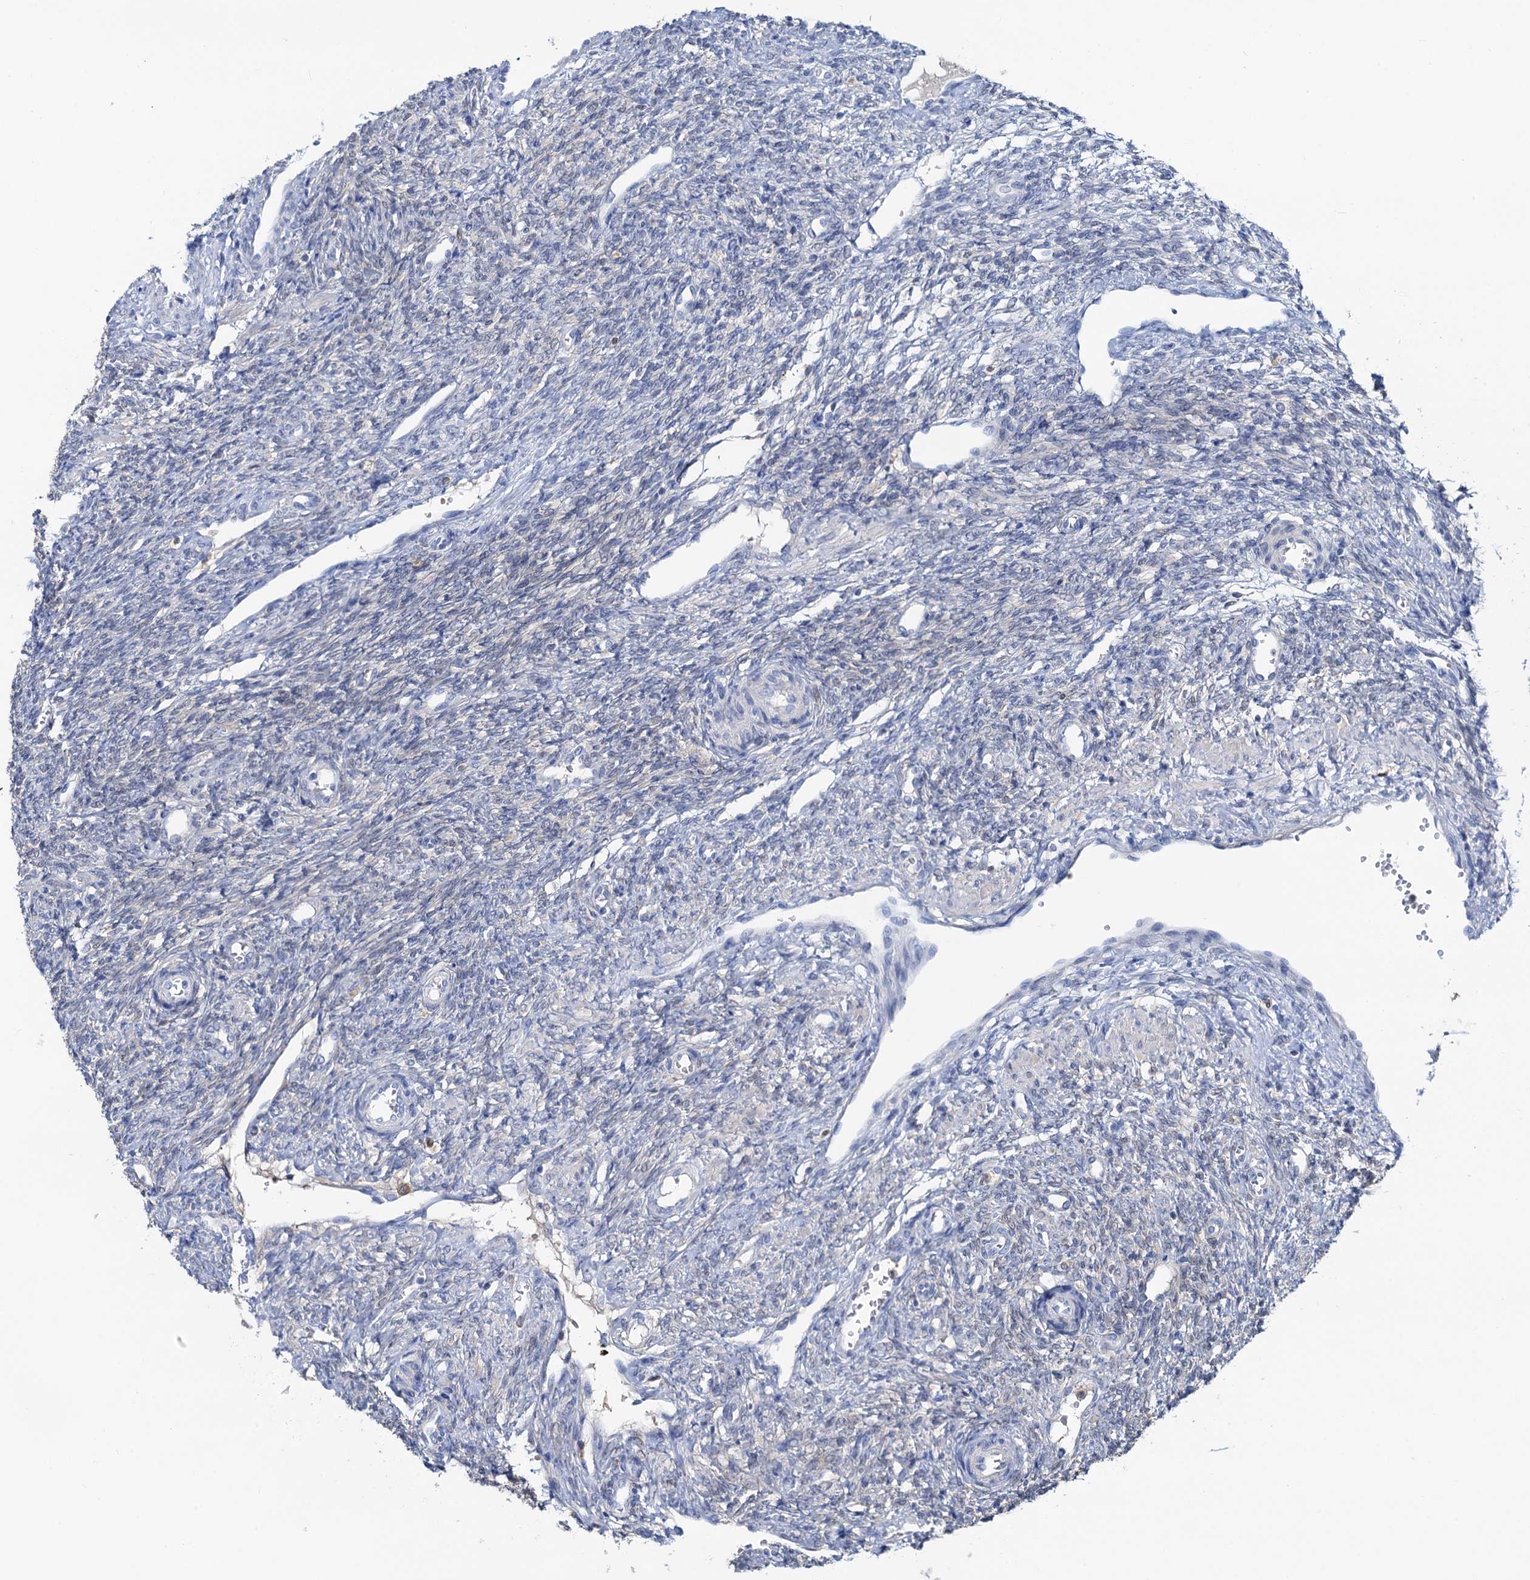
{"staining": {"intensity": "negative", "quantity": "none", "location": "none"}, "tissue": "ovary", "cell_type": "Follicle cells", "image_type": "normal", "snomed": [{"axis": "morphology", "description": "Normal tissue, NOS"}, {"axis": "topography", "description": "Ovary"}], "caption": "A micrograph of ovary stained for a protein displays no brown staining in follicle cells.", "gene": "FAH", "patient": {"sex": "female", "age": 41}}